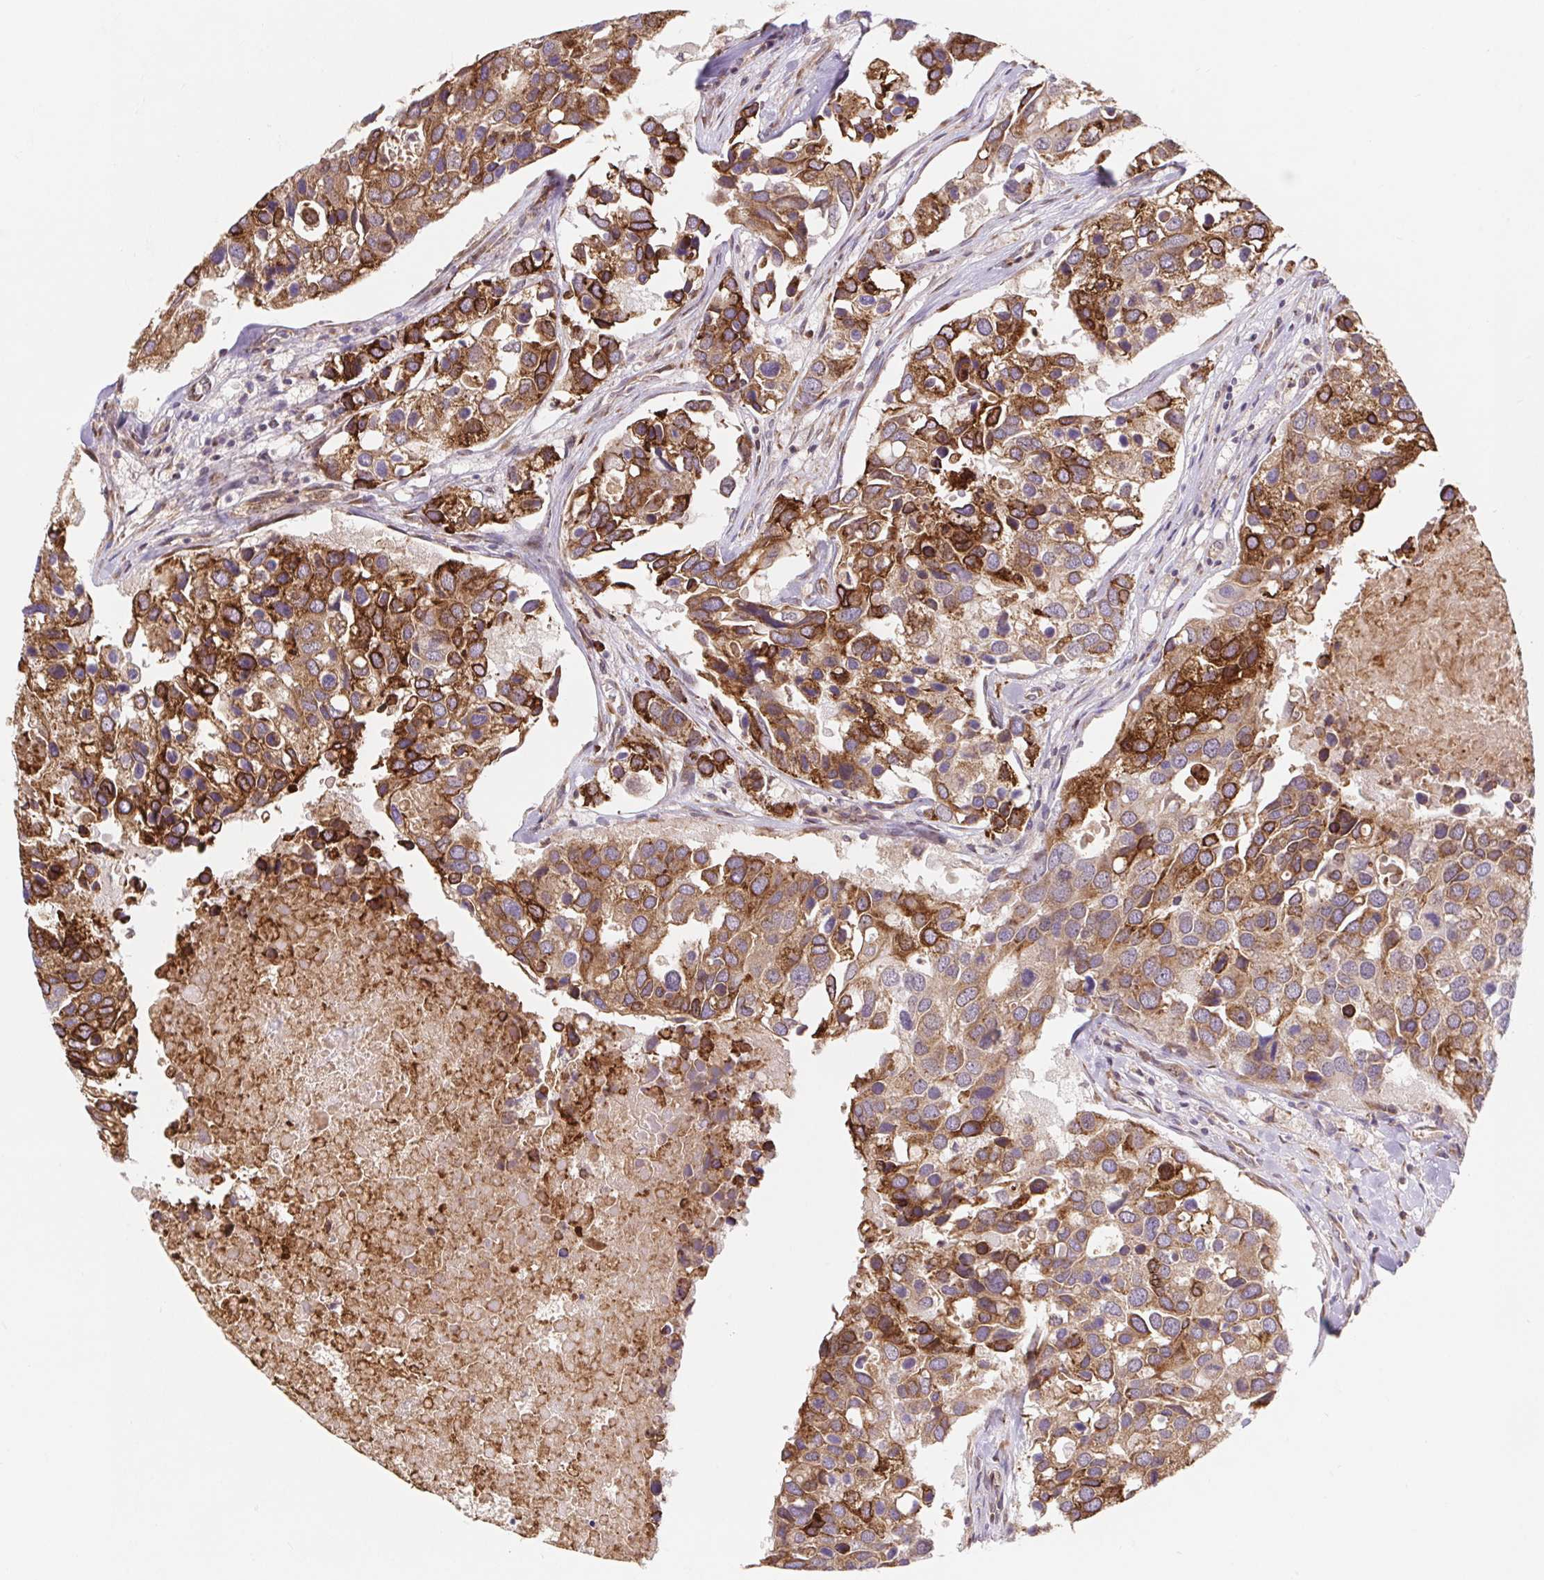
{"staining": {"intensity": "moderate", "quantity": ">75%", "location": "cytoplasmic/membranous"}, "tissue": "breast cancer", "cell_type": "Tumor cells", "image_type": "cancer", "snomed": [{"axis": "morphology", "description": "Duct carcinoma"}, {"axis": "topography", "description": "Breast"}], "caption": "Immunohistochemical staining of human breast cancer exhibits medium levels of moderate cytoplasmic/membranous positivity in approximately >75% of tumor cells. (DAB (3,3'-diaminobenzidine) IHC, brown staining for protein, blue staining for nuclei).", "gene": "LYPD5", "patient": {"sex": "female", "age": 83}}